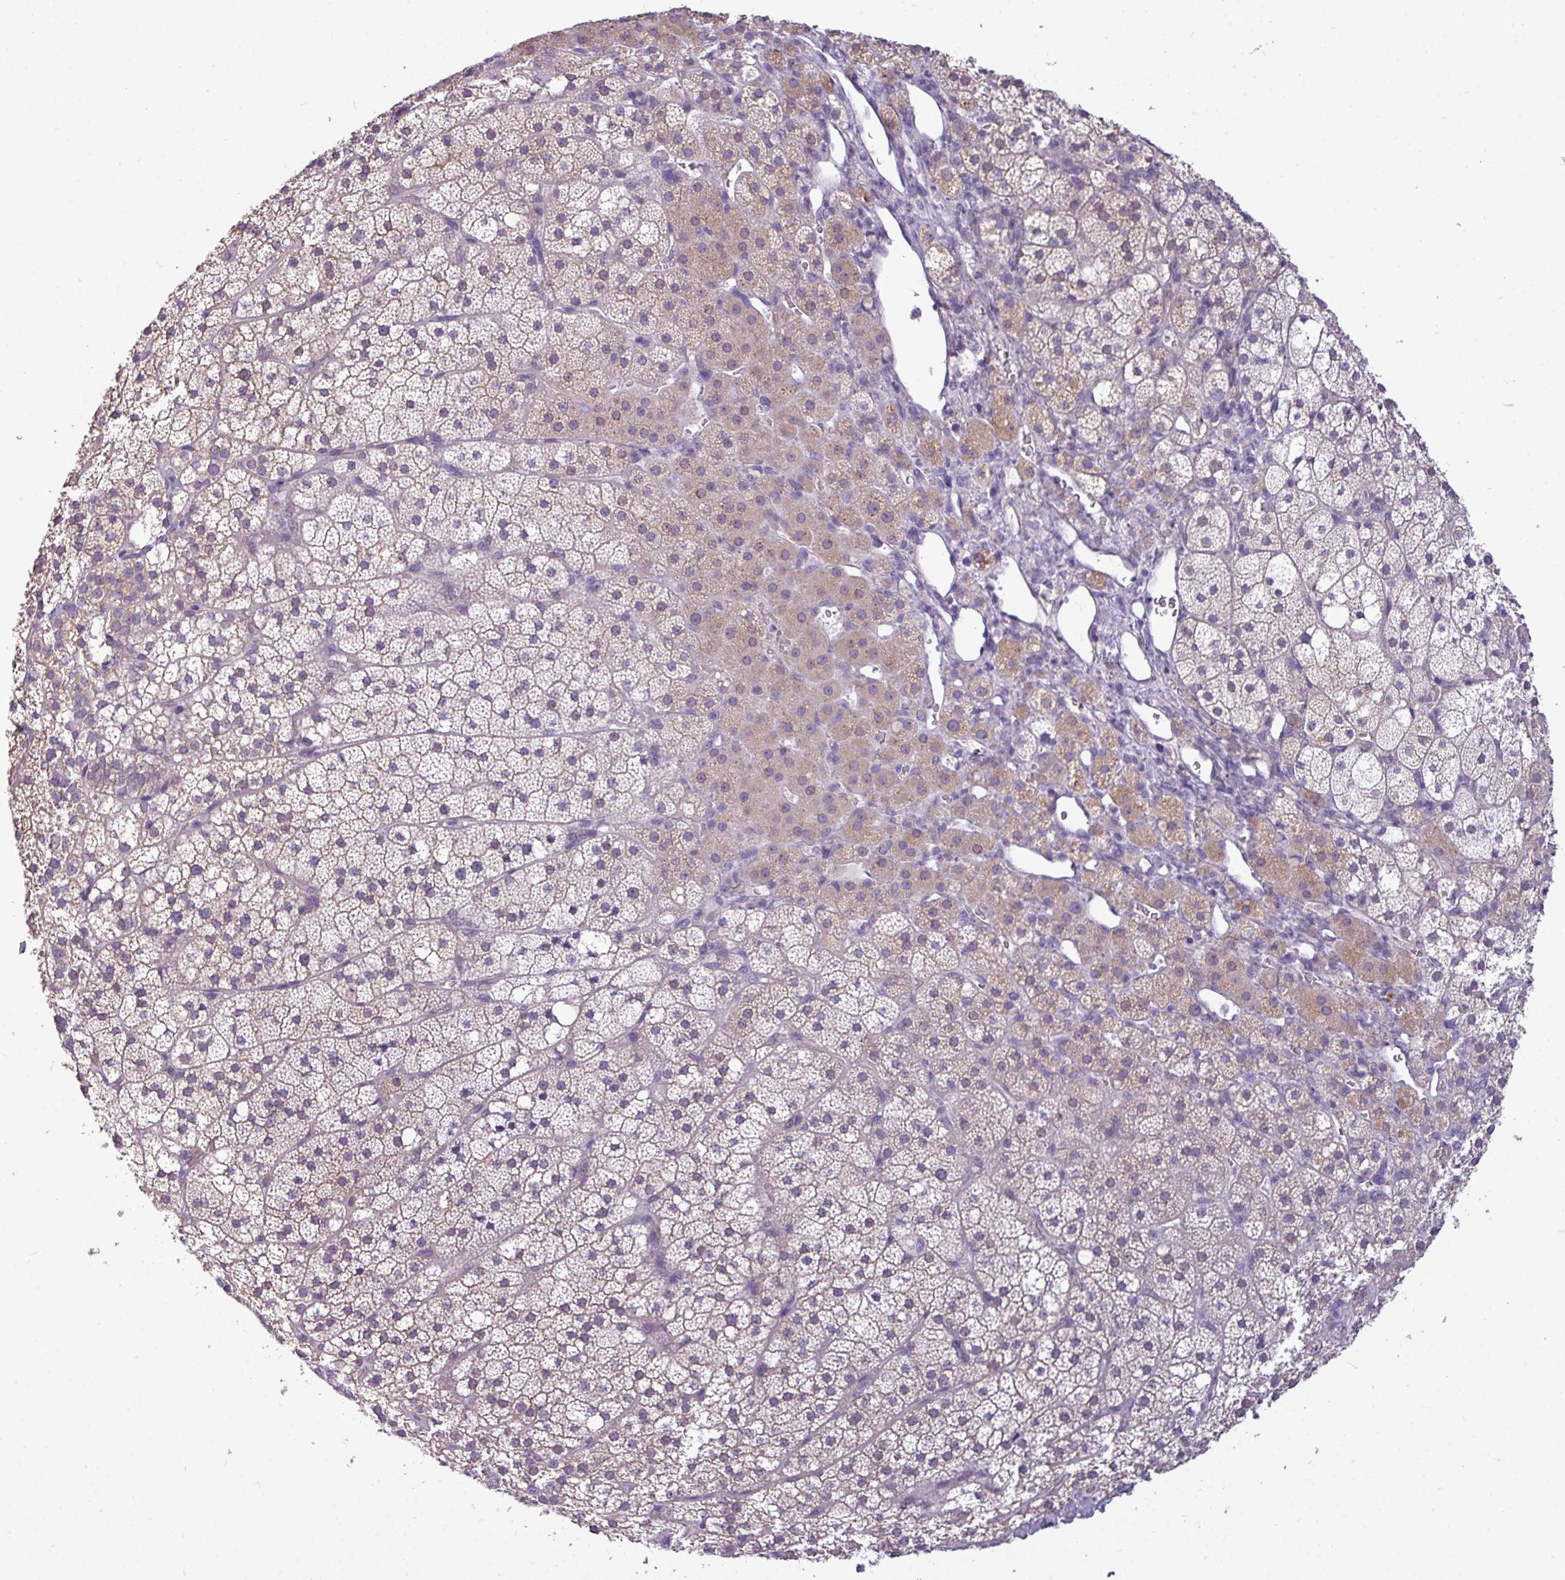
{"staining": {"intensity": "weak", "quantity": "<25%", "location": "cytoplasmic/membranous"}, "tissue": "adrenal gland", "cell_type": "Glandular cells", "image_type": "normal", "snomed": [{"axis": "morphology", "description": "Normal tissue, NOS"}, {"axis": "topography", "description": "Adrenal gland"}], "caption": "IHC histopathology image of benign adrenal gland stained for a protein (brown), which demonstrates no positivity in glandular cells. (DAB IHC with hematoxylin counter stain).", "gene": "DNAAF9", "patient": {"sex": "male", "age": 53}}